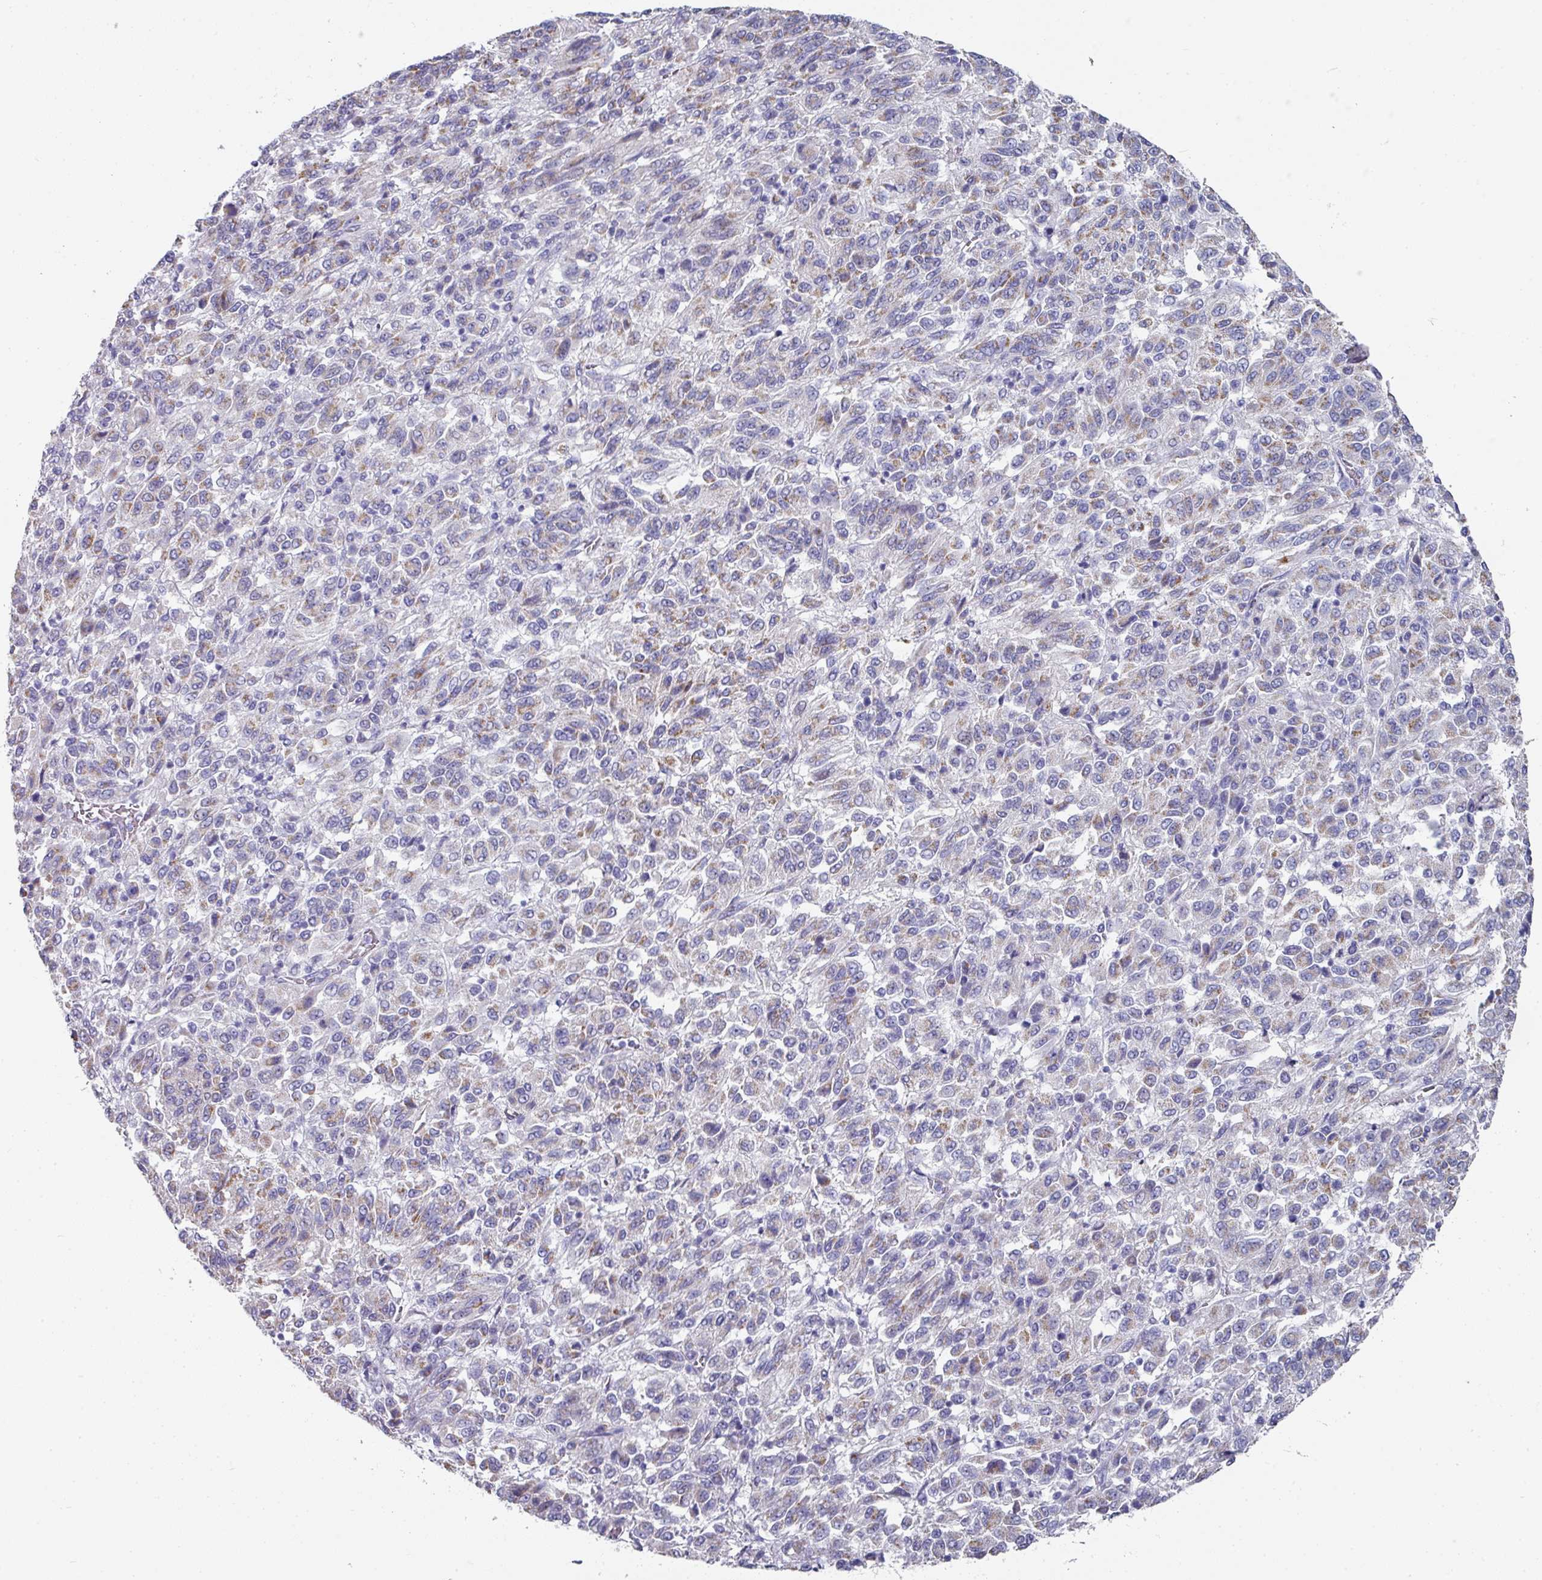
{"staining": {"intensity": "moderate", "quantity": "25%-75%", "location": "cytoplasmic/membranous"}, "tissue": "melanoma", "cell_type": "Tumor cells", "image_type": "cancer", "snomed": [{"axis": "morphology", "description": "Malignant melanoma, Metastatic site"}, {"axis": "topography", "description": "Lung"}], "caption": "Human melanoma stained with a protein marker reveals moderate staining in tumor cells.", "gene": "SETBP1", "patient": {"sex": "male", "age": 64}}